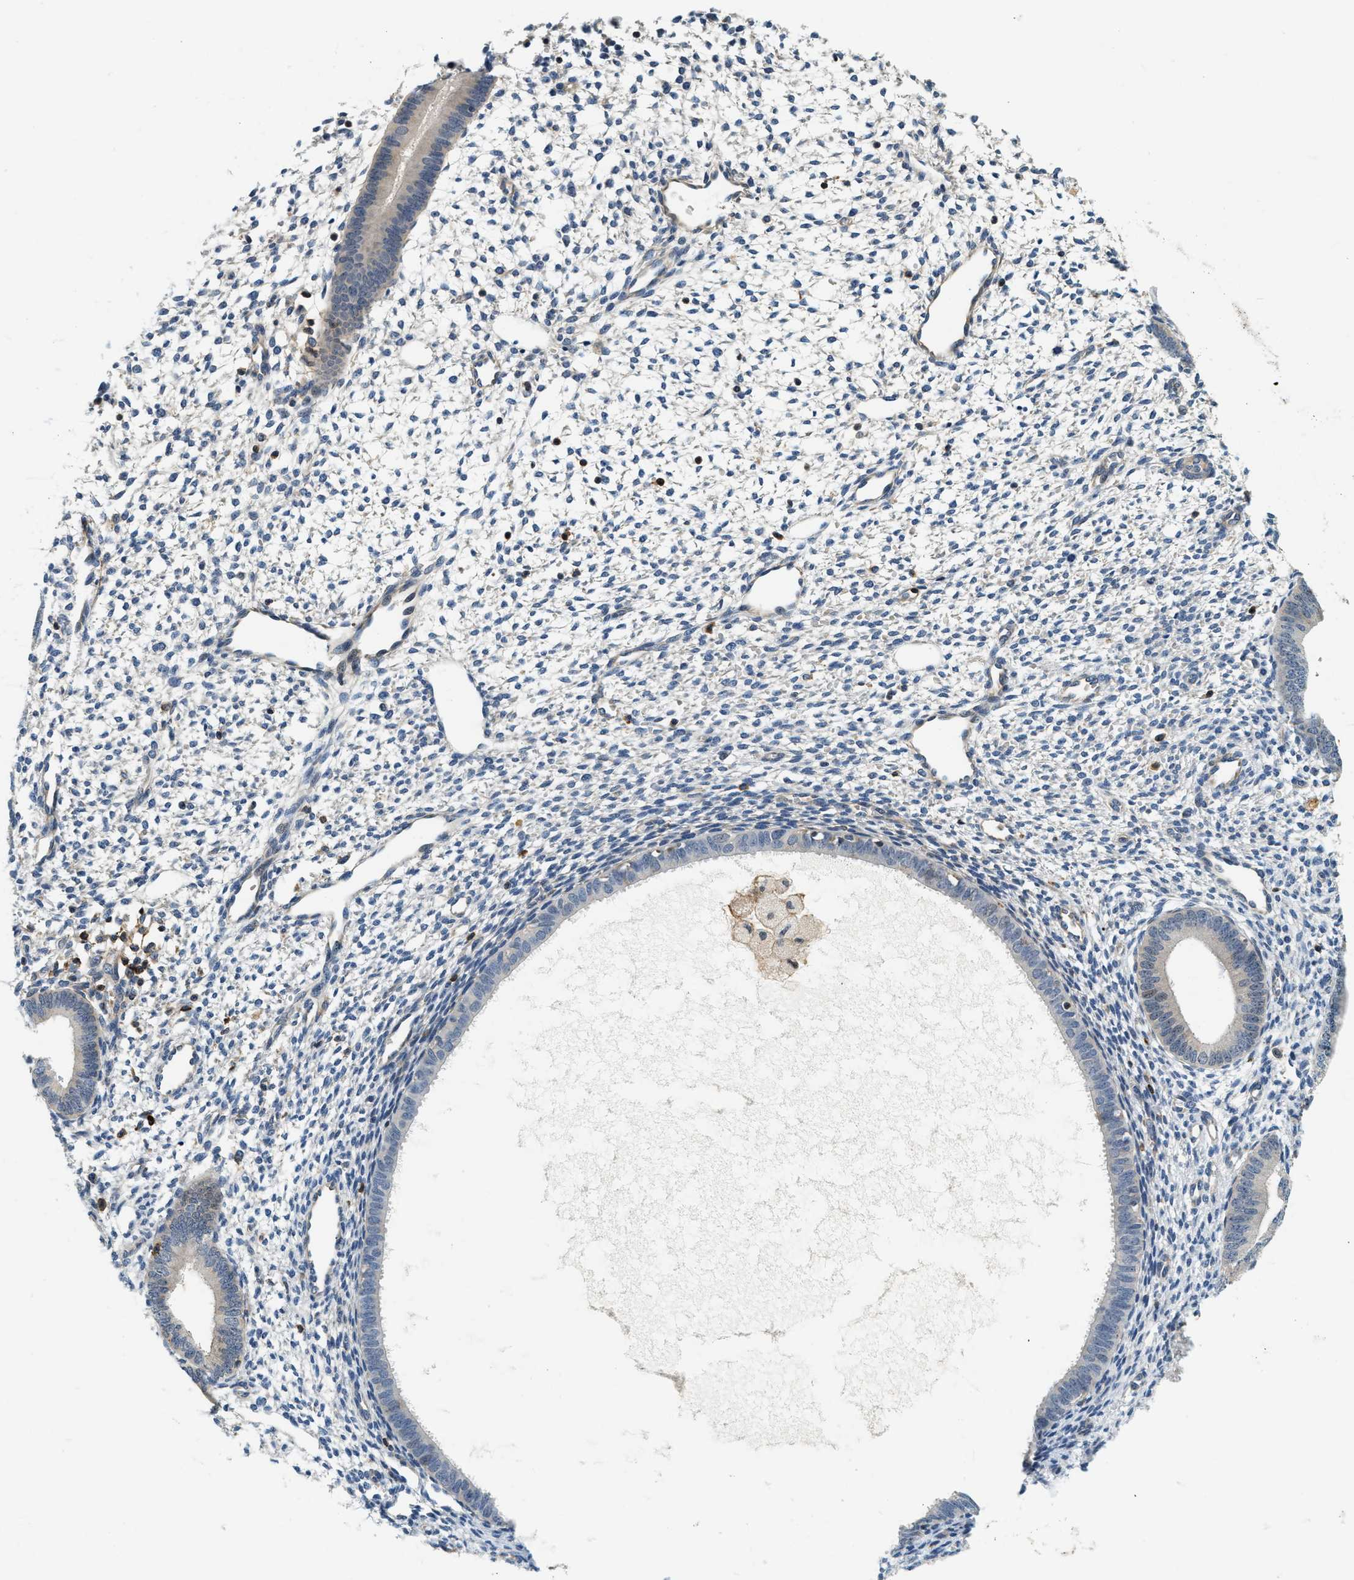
{"staining": {"intensity": "negative", "quantity": "none", "location": "none"}, "tissue": "endometrium", "cell_type": "Cells in endometrial stroma", "image_type": "normal", "snomed": [{"axis": "morphology", "description": "Normal tissue, NOS"}, {"axis": "topography", "description": "Endometrium"}], "caption": "IHC of normal endometrium exhibits no staining in cells in endometrial stroma.", "gene": "SAMD9", "patient": {"sex": "female", "age": 46}}